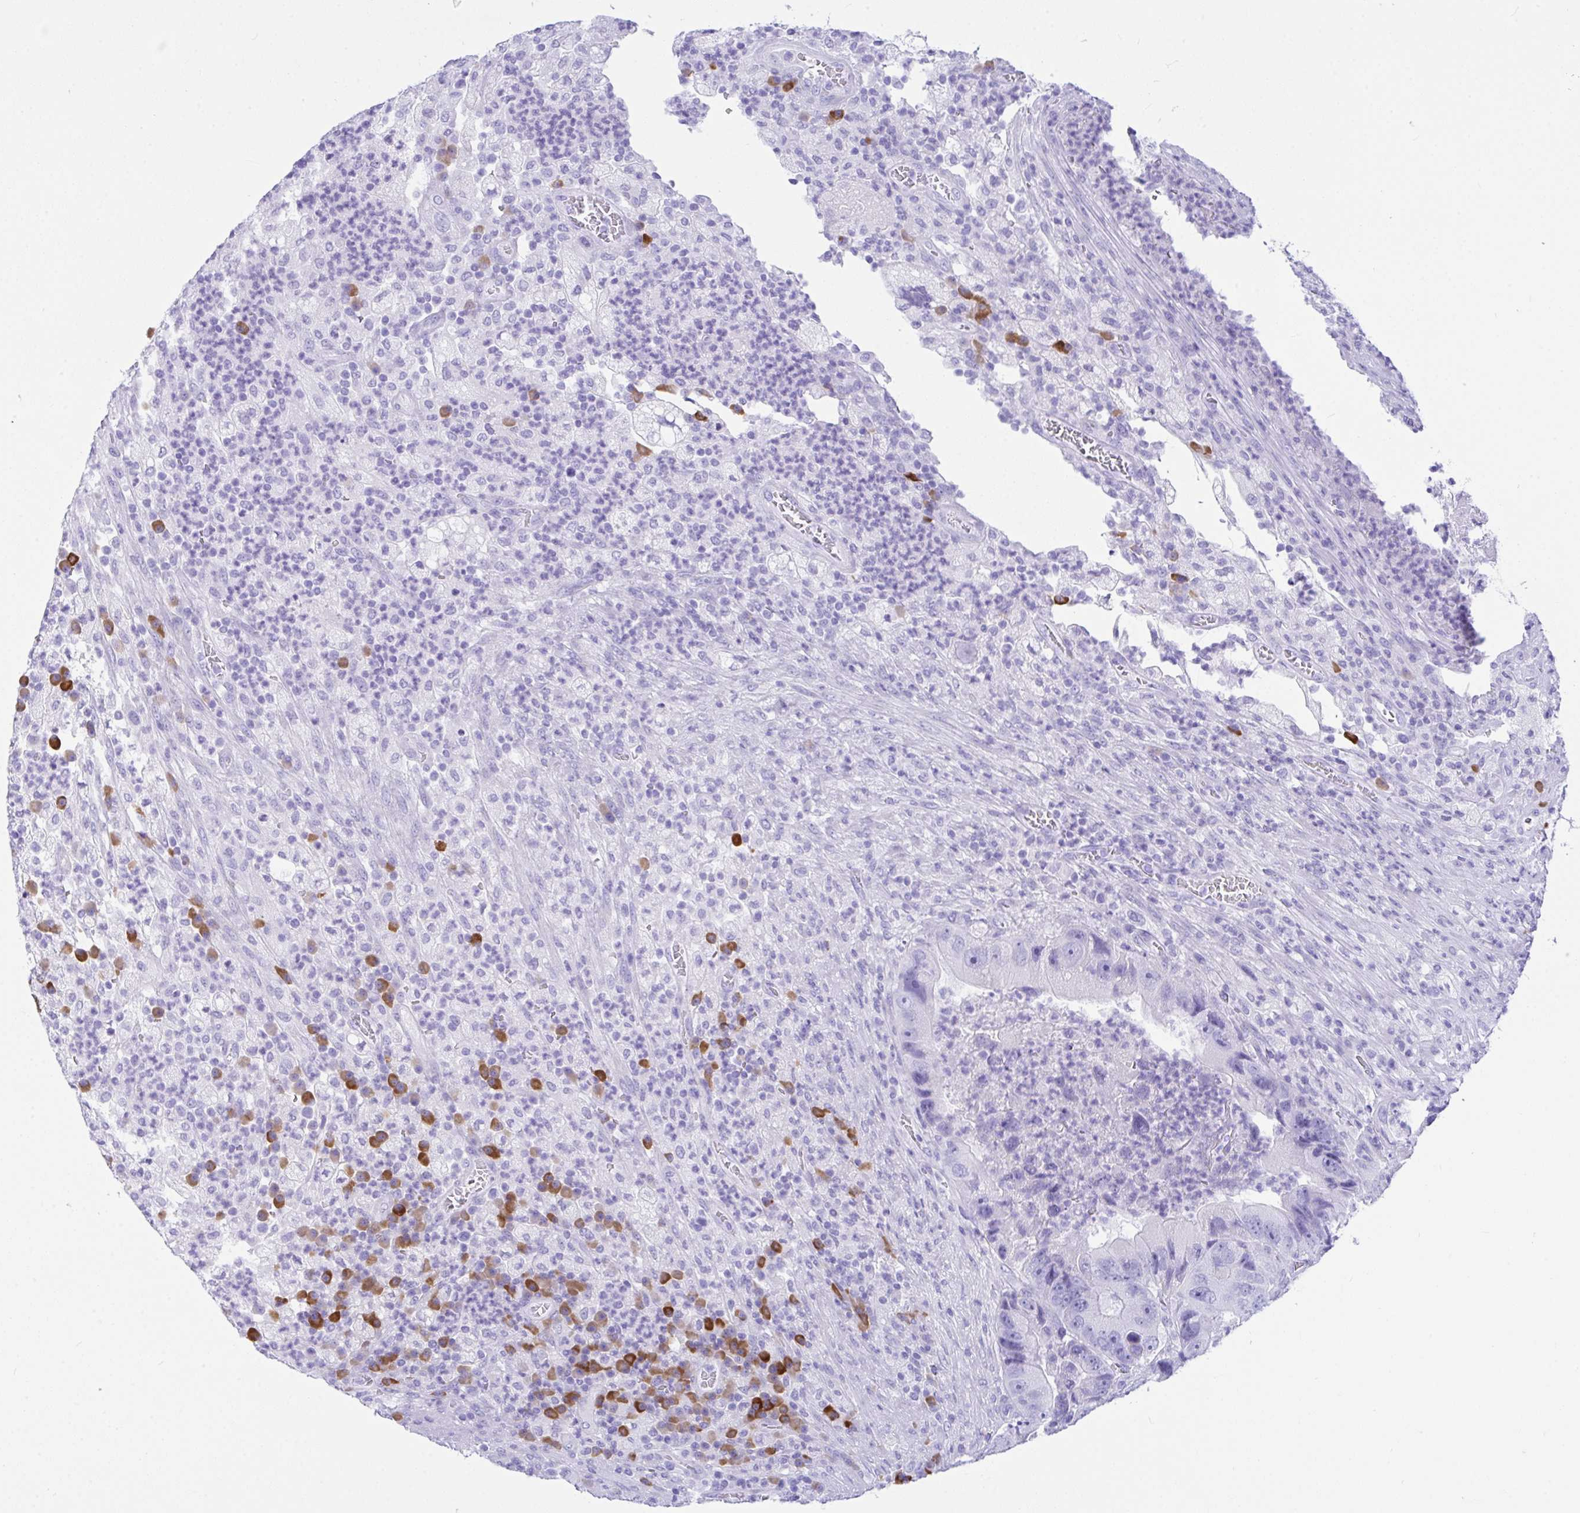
{"staining": {"intensity": "negative", "quantity": "none", "location": "none"}, "tissue": "colorectal cancer", "cell_type": "Tumor cells", "image_type": "cancer", "snomed": [{"axis": "morphology", "description": "Adenocarcinoma, NOS"}, {"axis": "topography", "description": "Colon"}], "caption": "DAB immunohistochemical staining of colorectal adenocarcinoma reveals no significant positivity in tumor cells.", "gene": "BEST4", "patient": {"sex": "female", "age": 86}}